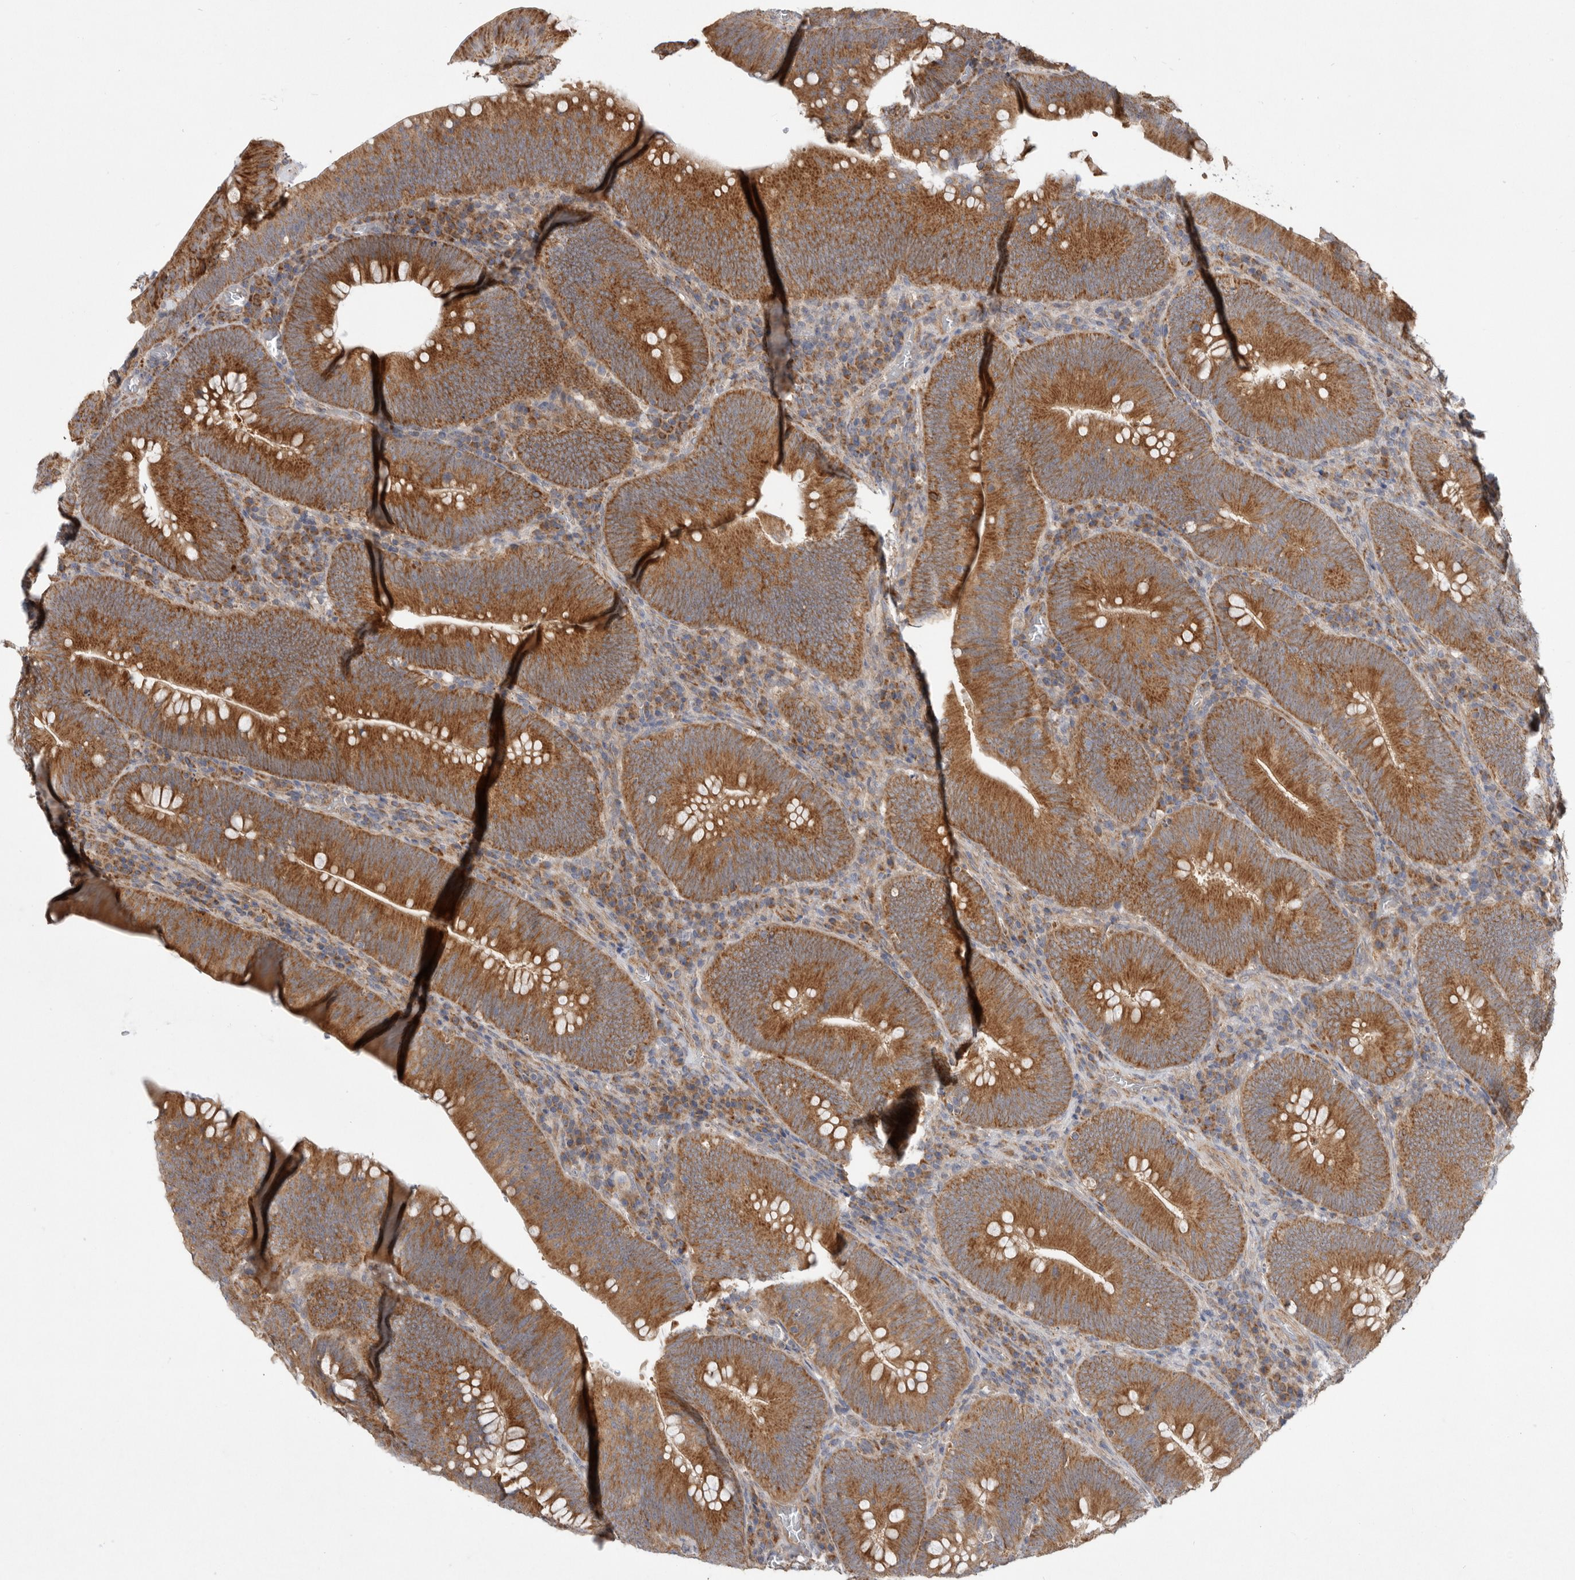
{"staining": {"intensity": "moderate", "quantity": ">75%", "location": "cytoplasmic/membranous"}, "tissue": "colorectal cancer", "cell_type": "Tumor cells", "image_type": "cancer", "snomed": [{"axis": "morphology", "description": "Normal tissue, NOS"}, {"axis": "topography", "description": "Colon"}], "caption": "High-power microscopy captured an immunohistochemistry histopathology image of colorectal cancer, revealing moderate cytoplasmic/membranous positivity in approximately >75% of tumor cells.", "gene": "MTFR1L", "patient": {"sex": "female", "age": 82}}